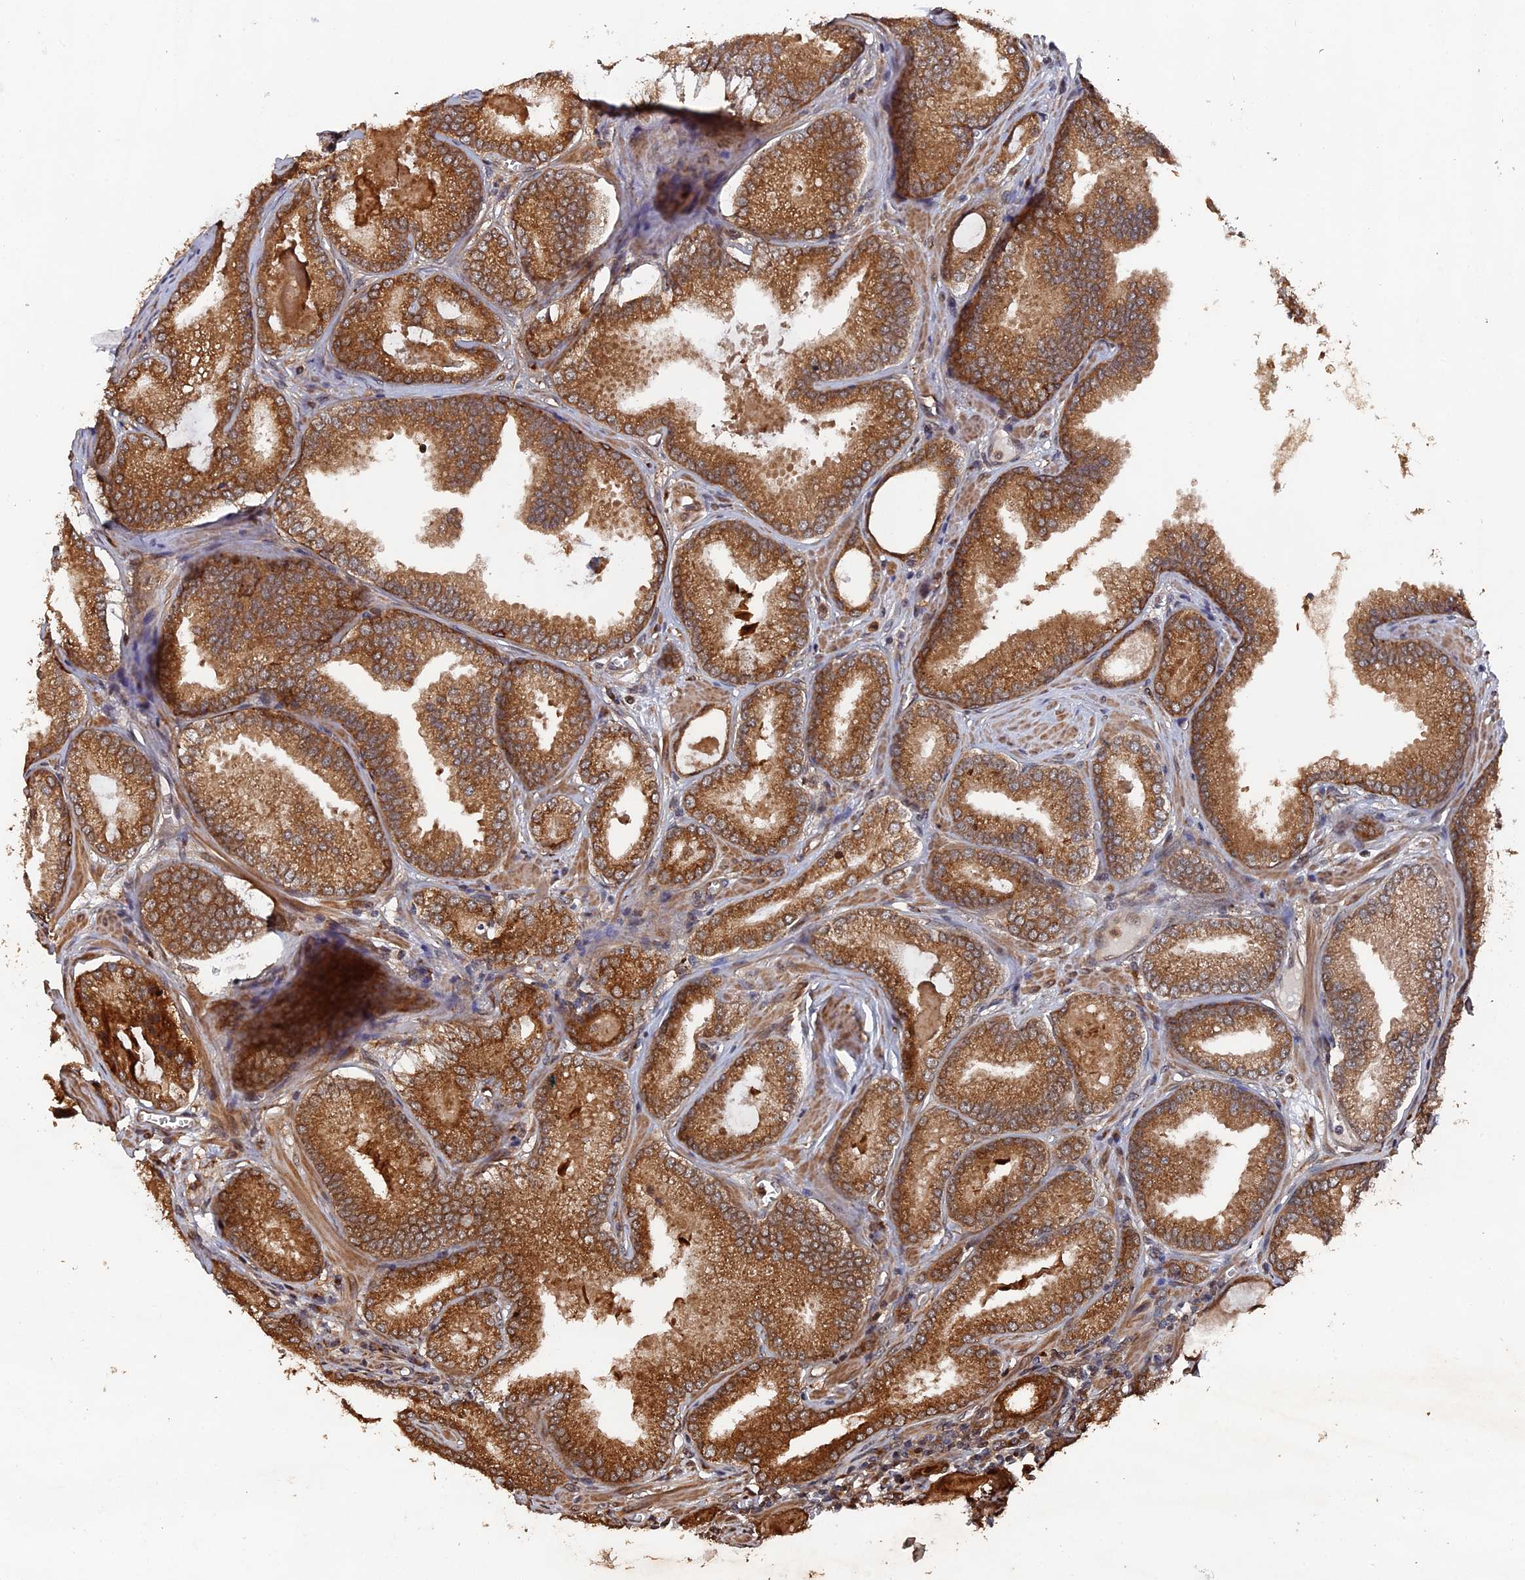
{"staining": {"intensity": "strong", "quantity": ">75%", "location": "cytoplasmic/membranous"}, "tissue": "prostate cancer", "cell_type": "Tumor cells", "image_type": "cancer", "snomed": [{"axis": "morphology", "description": "Adenocarcinoma, Low grade"}, {"axis": "topography", "description": "Prostate"}], "caption": "The histopathology image demonstrates immunohistochemical staining of prostate adenocarcinoma (low-grade). There is strong cytoplasmic/membranous positivity is seen in approximately >75% of tumor cells.", "gene": "VPS37C", "patient": {"sex": "male", "age": 60}}